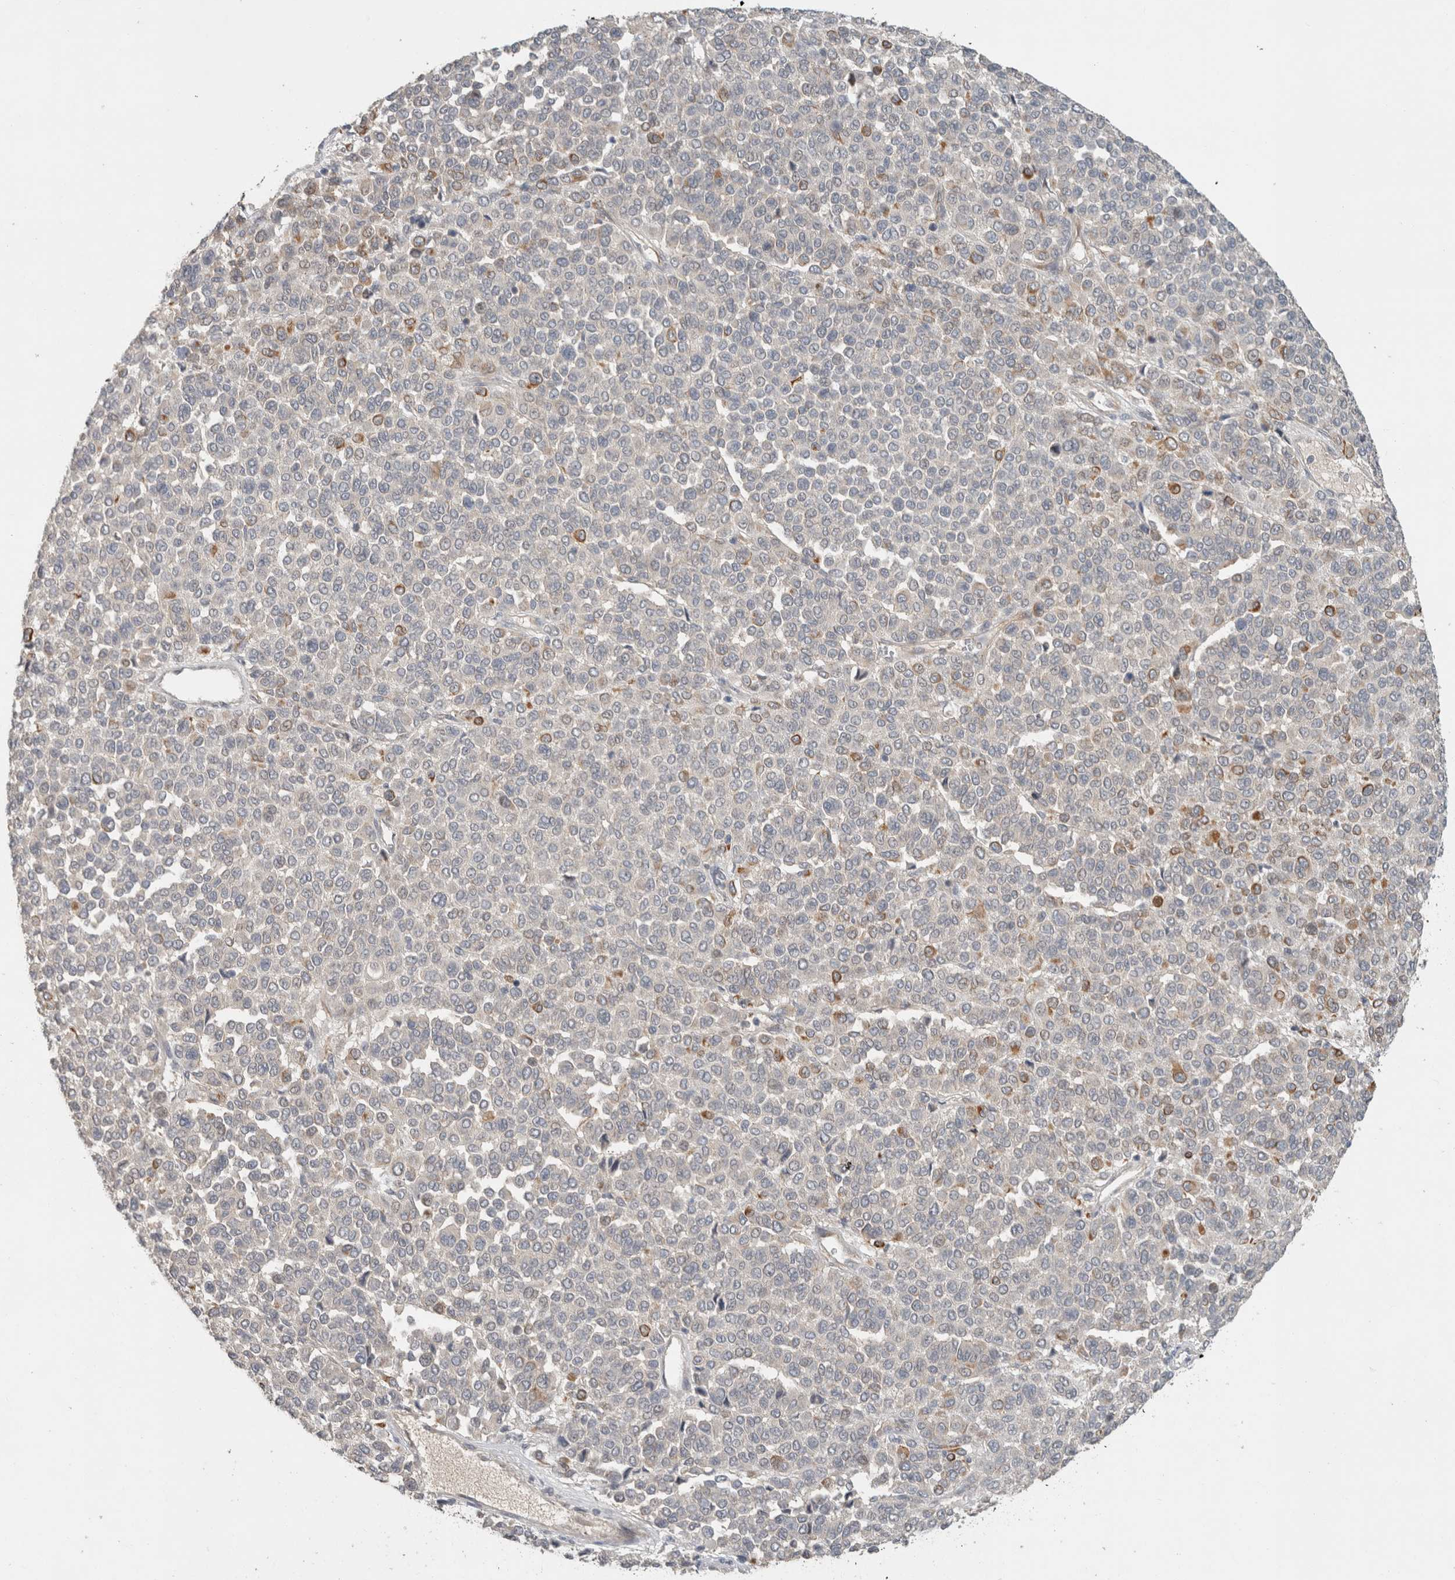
{"staining": {"intensity": "negative", "quantity": "none", "location": "none"}, "tissue": "melanoma", "cell_type": "Tumor cells", "image_type": "cancer", "snomed": [{"axis": "morphology", "description": "Malignant melanoma, Metastatic site"}, {"axis": "topography", "description": "Pancreas"}], "caption": "This is an immunohistochemistry (IHC) image of melanoma. There is no staining in tumor cells.", "gene": "ERCC6L2", "patient": {"sex": "female", "age": 30}}